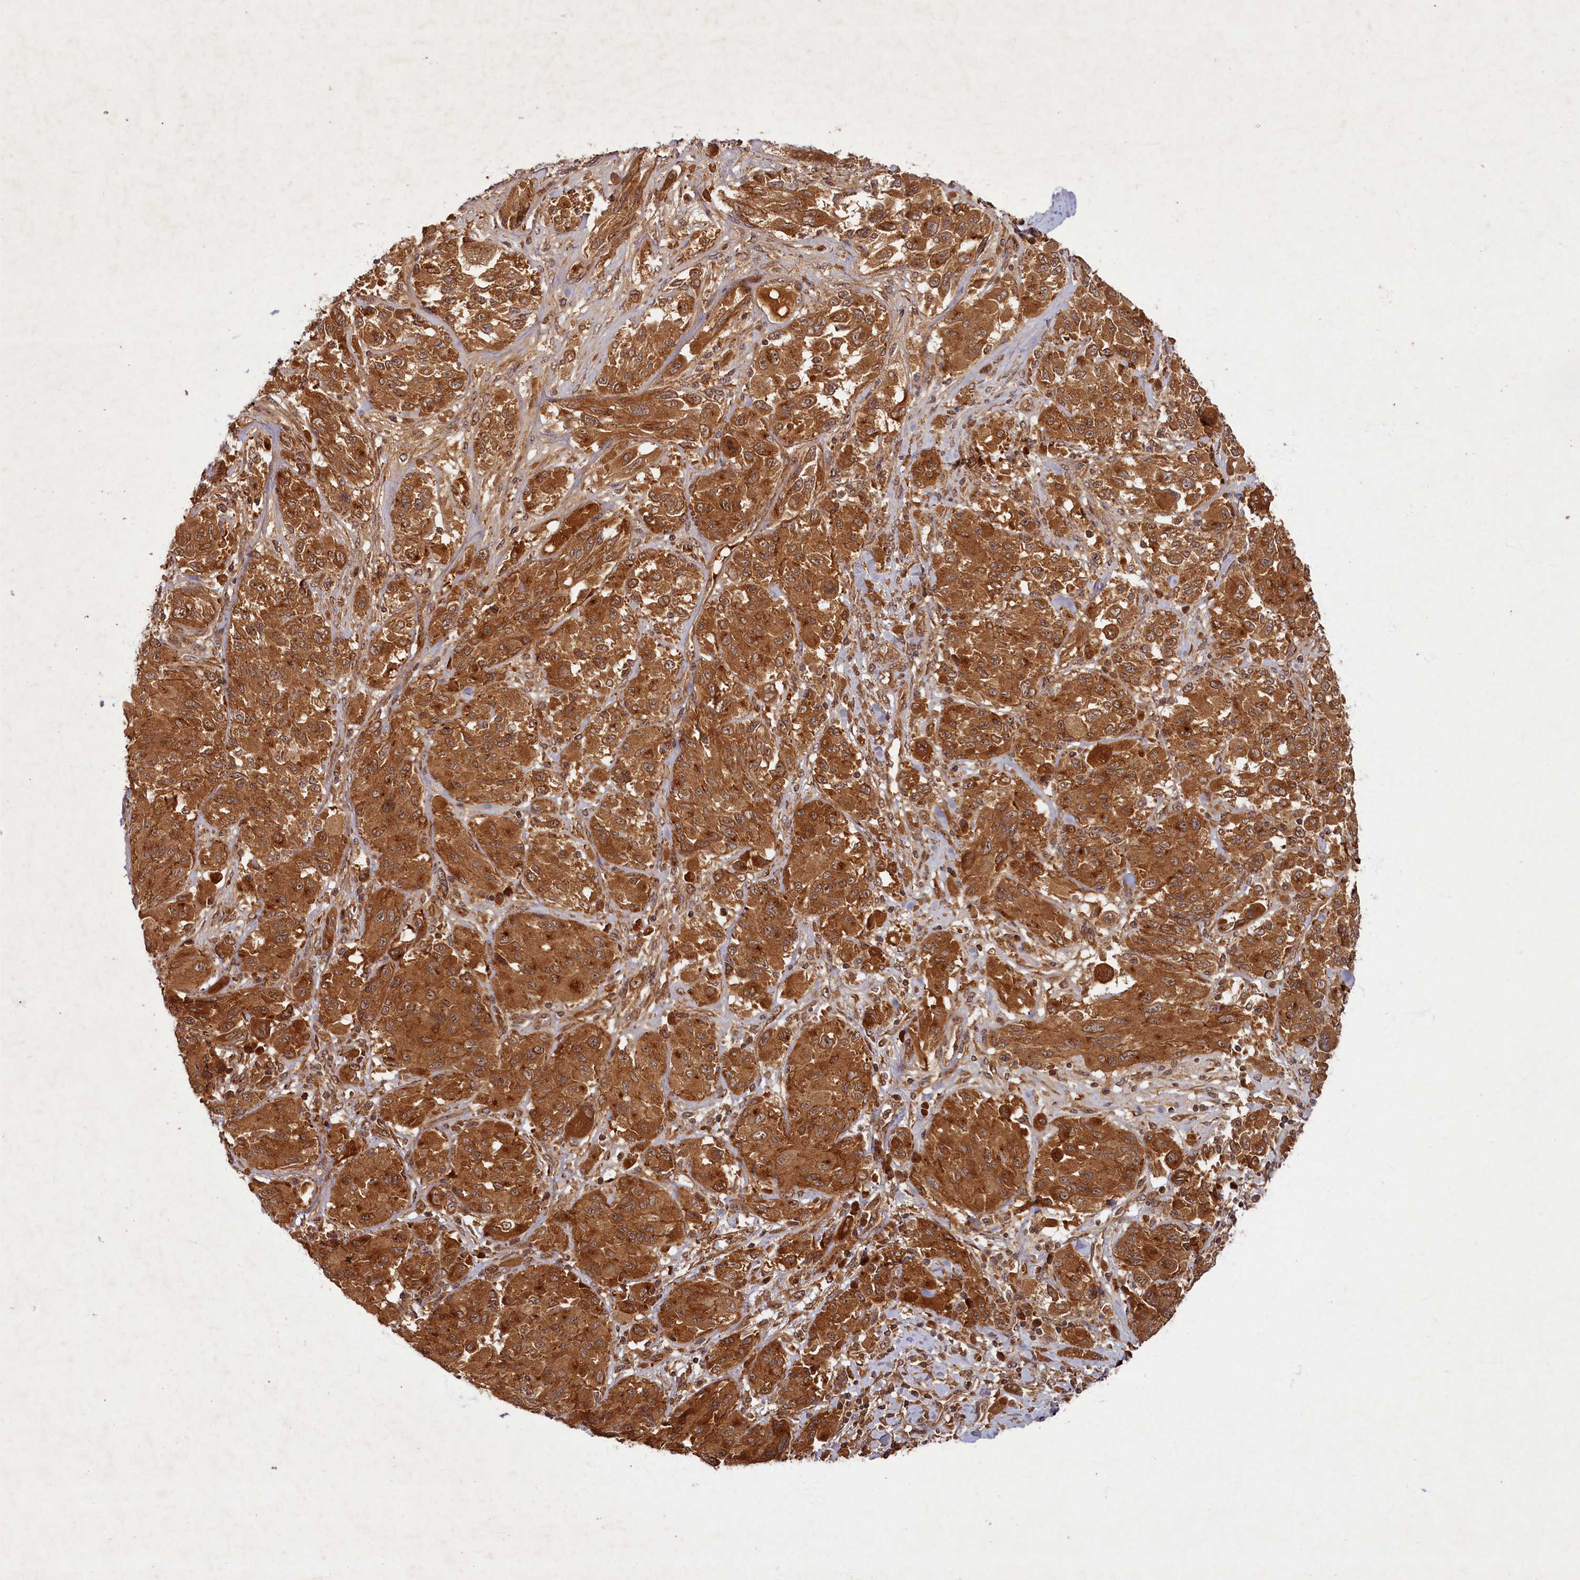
{"staining": {"intensity": "strong", "quantity": ">75%", "location": "cytoplasmic/membranous"}, "tissue": "melanoma", "cell_type": "Tumor cells", "image_type": "cancer", "snomed": [{"axis": "morphology", "description": "Malignant melanoma, NOS"}, {"axis": "topography", "description": "Skin"}], "caption": "Melanoma was stained to show a protein in brown. There is high levels of strong cytoplasmic/membranous expression in approximately >75% of tumor cells.", "gene": "BICD1", "patient": {"sex": "female", "age": 91}}